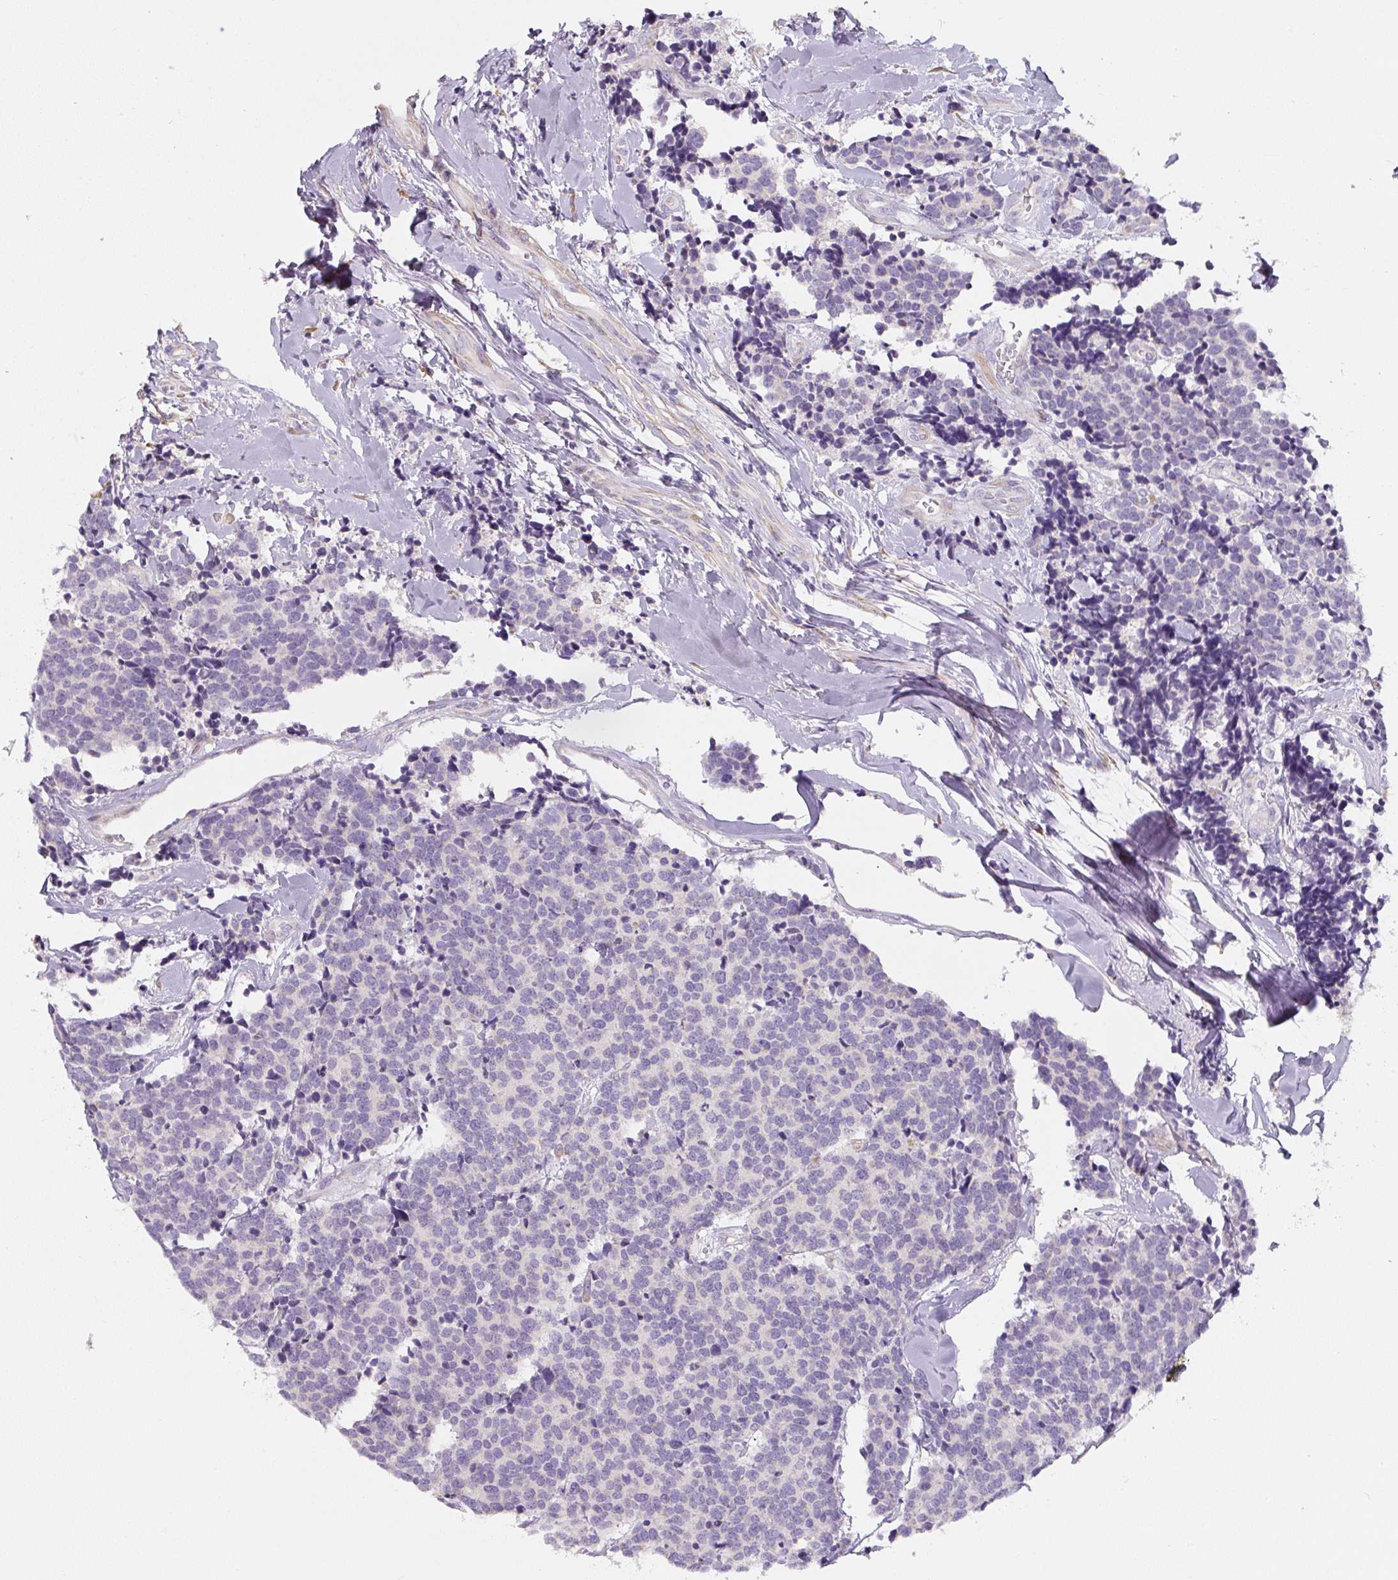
{"staining": {"intensity": "negative", "quantity": "none", "location": "none"}, "tissue": "carcinoid", "cell_type": "Tumor cells", "image_type": "cancer", "snomed": [{"axis": "morphology", "description": "Carcinoid, malignant, NOS"}, {"axis": "topography", "description": "Skin"}], "caption": "Human carcinoid stained for a protein using immunohistochemistry demonstrates no positivity in tumor cells.", "gene": "PWWP3B", "patient": {"sex": "female", "age": 79}}